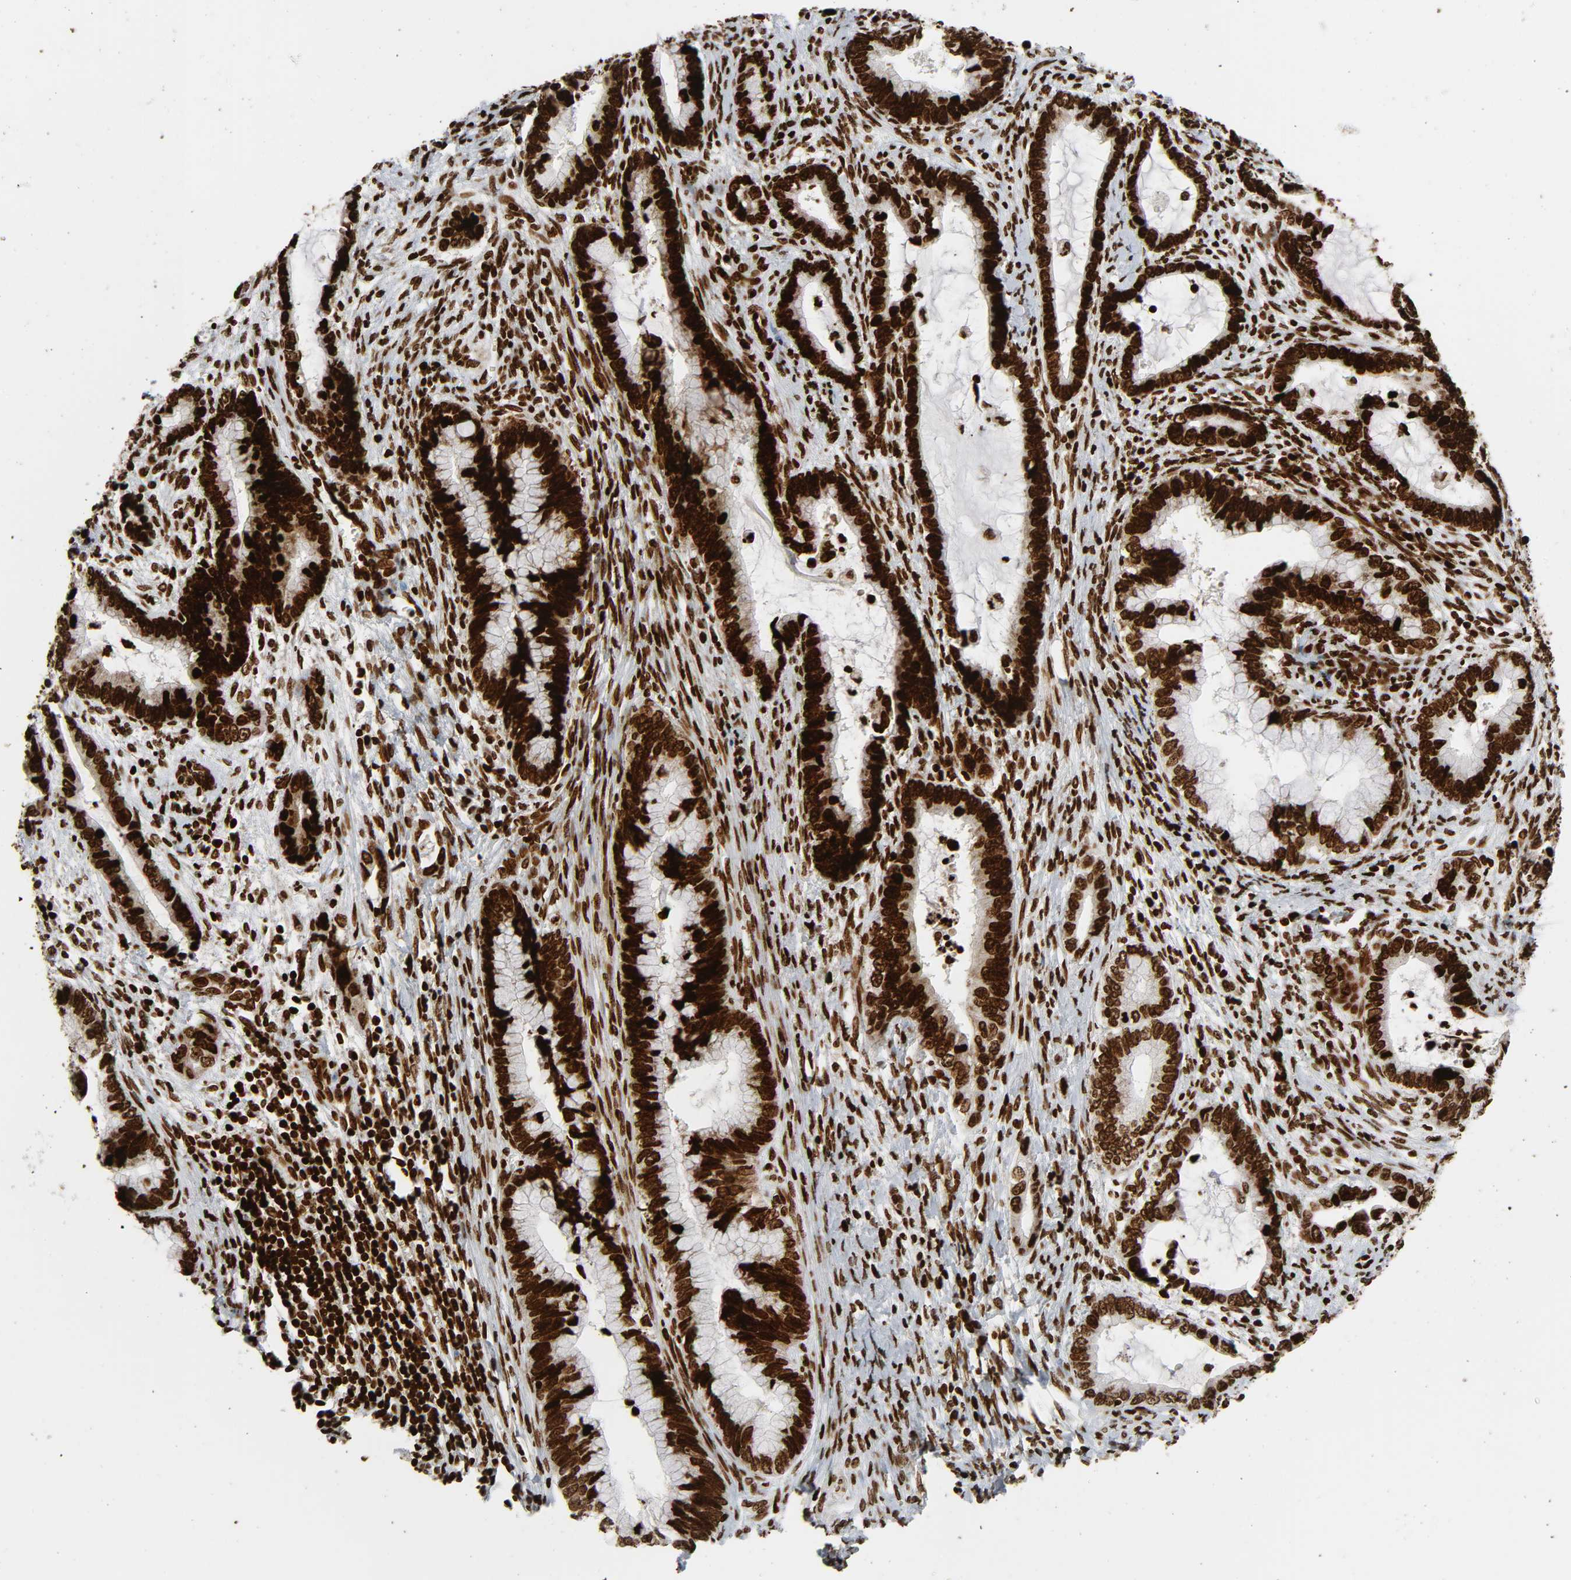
{"staining": {"intensity": "strong", "quantity": ">75%", "location": "nuclear"}, "tissue": "cervical cancer", "cell_type": "Tumor cells", "image_type": "cancer", "snomed": [{"axis": "morphology", "description": "Adenocarcinoma, NOS"}, {"axis": "topography", "description": "Cervix"}], "caption": "Adenocarcinoma (cervical) stained with a protein marker reveals strong staining in tumor cells.", "gene": "RXRA", "patient": {"sex": "female", "age": 44}}